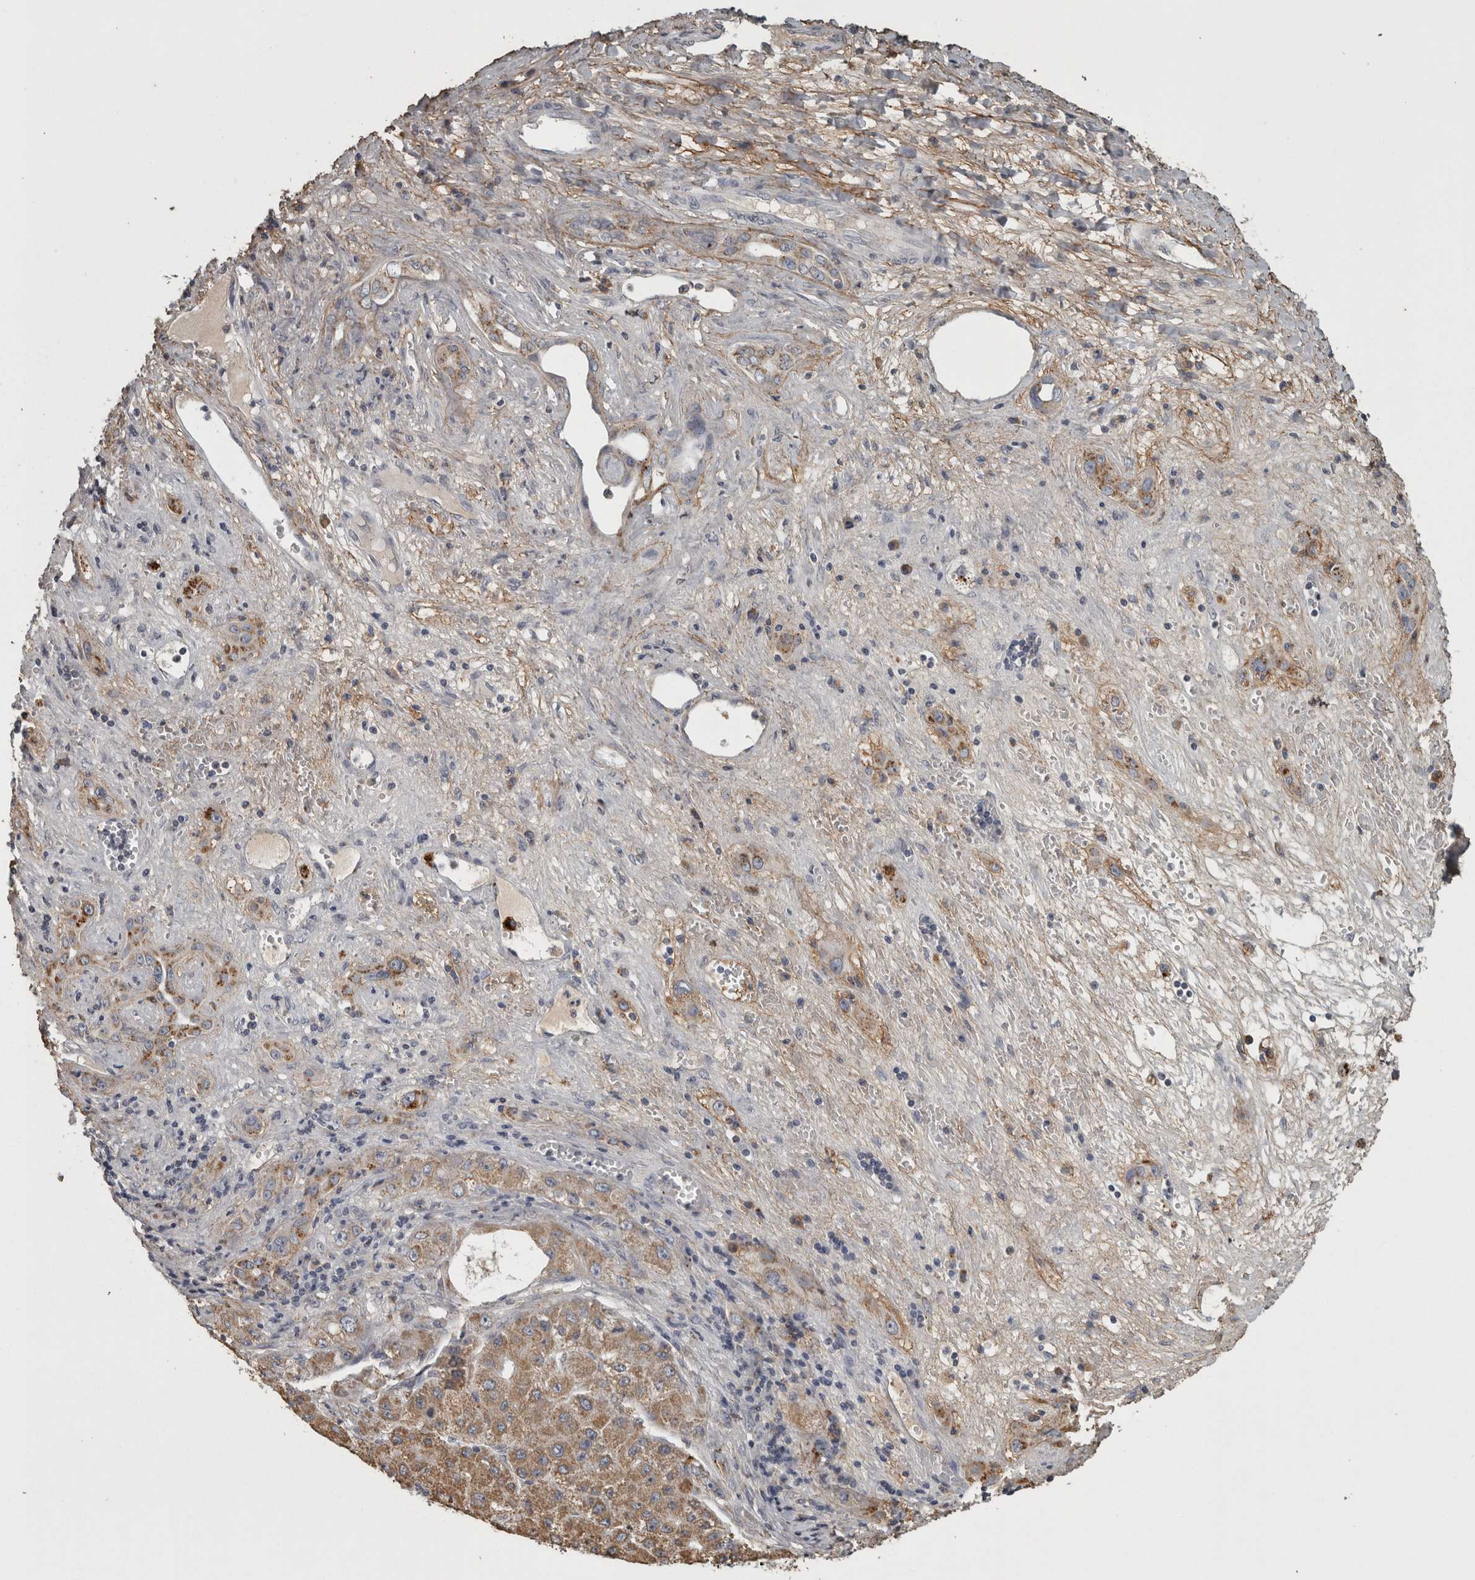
{"staining": {"intensity": "moderate", "quantity": ">75%", "location": "cytoplasmic/membranous"}, "tissue": "liver cancer", "cell_type": "Tumor cells", "image_type": "cancer", "snomed": [{"axis": "morphology", "description": "Carcinoma, Hepatocellular, NOS"}, {"axis": "topography", "description": "Liver"}], "caption": "A high-resolution histopathology image shows immunohistochemistry staining of liver cancer (hepatocellular carcinoma), which displays moderate cytoplasmic/membranous staining in approximately >75% of tumor cells.", "gene": "FRK", "patient": {"sex": "female", "age": 73}}